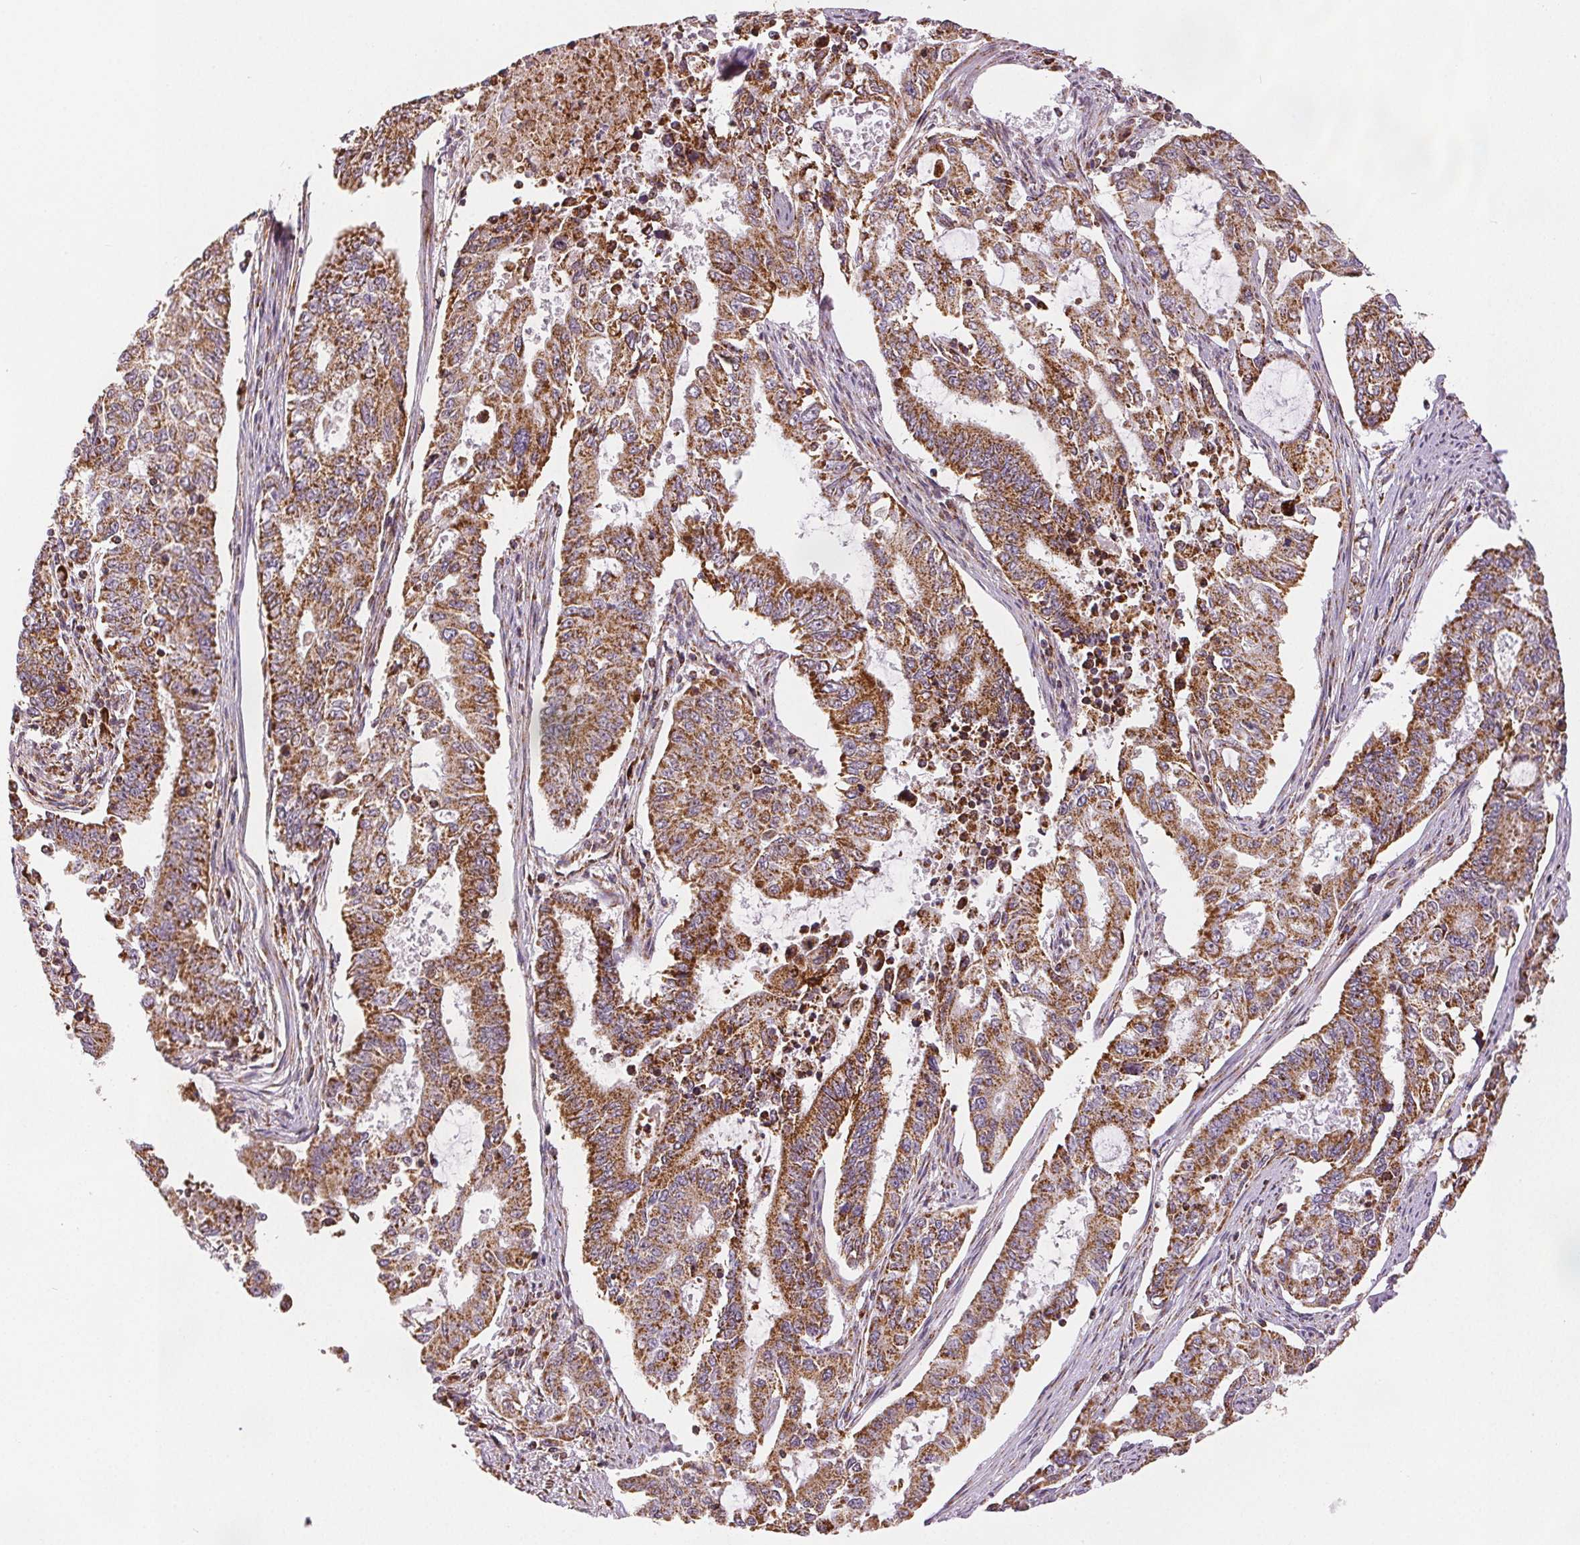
{"staining": {"intensity": "strong", "quantity": ">75%", "location": "cytoplasmic/membranous"}, "tissue": "endometrial cancer", "cell_type": "Tumor cells", "image_type": "cancer", "snomed": [{"axis": "morphology", "description": "Adenocarcinoma, NOS"}, {"axis": "topography", "description": "Uterus"}], "caption": "Immunohistochemistry (IHC) of human endometrial cancer (adenocarcinoma) shows high levels of strong cytoplasmic/membranous positivity in about >75% of tumor cells. (Stains: DAB (3,3'-diaminobenzidine) in brown, nuclei in blue, Microscopy: brightfield microscopy at high magnification).", "gene": "SDHB", "patient": {"sex": "female", "age": 59}}